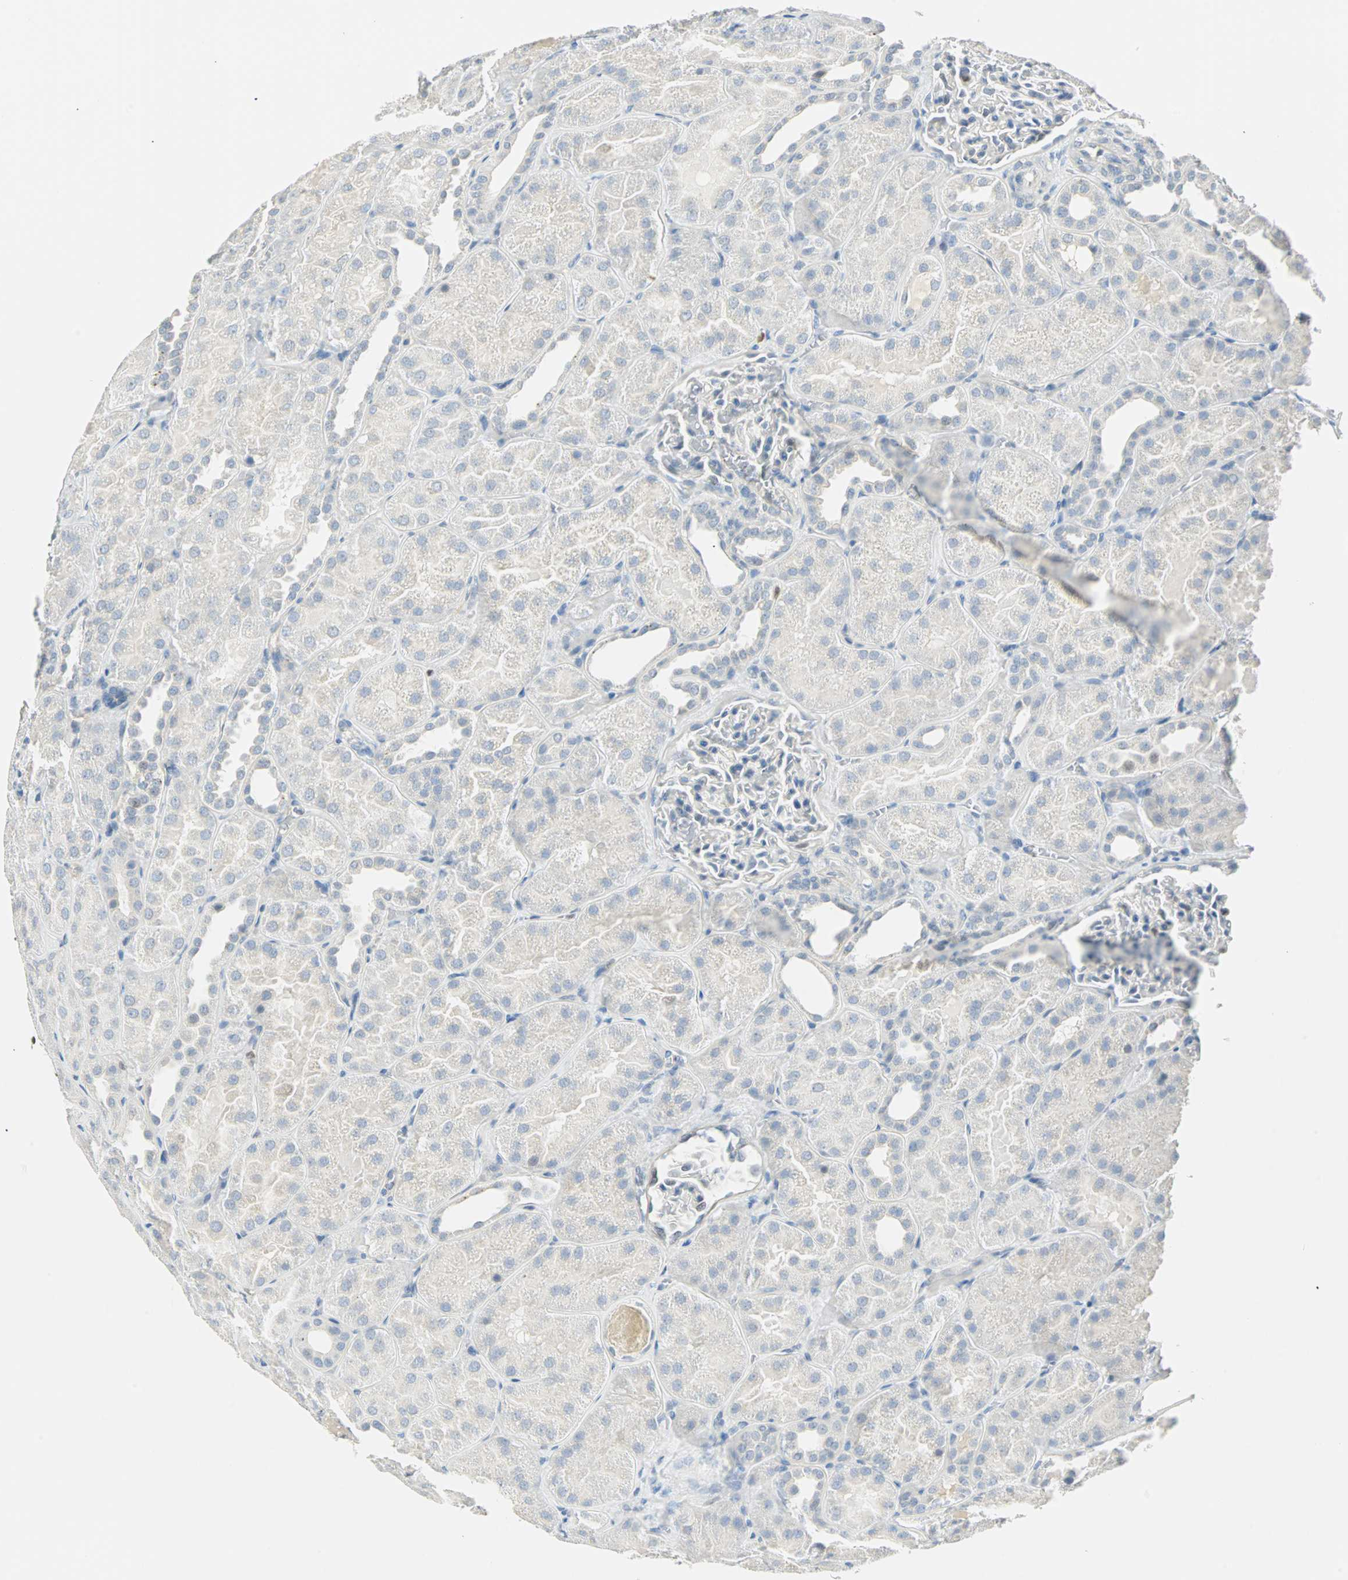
{"staining": {"intensity": "negative", "quantity": "none", "location": "none"}, "tissue": "kidney", "cell_type": "Cells in glomeruli", "image_type": "normal", "snomed": [{"axis": "morphology", "description": "Normal tissue, NOS"}, {"axis": "topography", "description": "Kidney"}], "caption": "DAB (3,3'-diaminobenzidine) immunohistochemical staining of unremarkable human kidney shows no significant staining in cells in glomeruli. The staining was performed using DAB (3,3'-diaminobenzidine) to visualize the protein expression in brown, while the nuclei were stained in blue with hematoxylin (Magnification: 20x).", "gene": "MLLT10", "patient": {"sex": "male", "age": 28}}